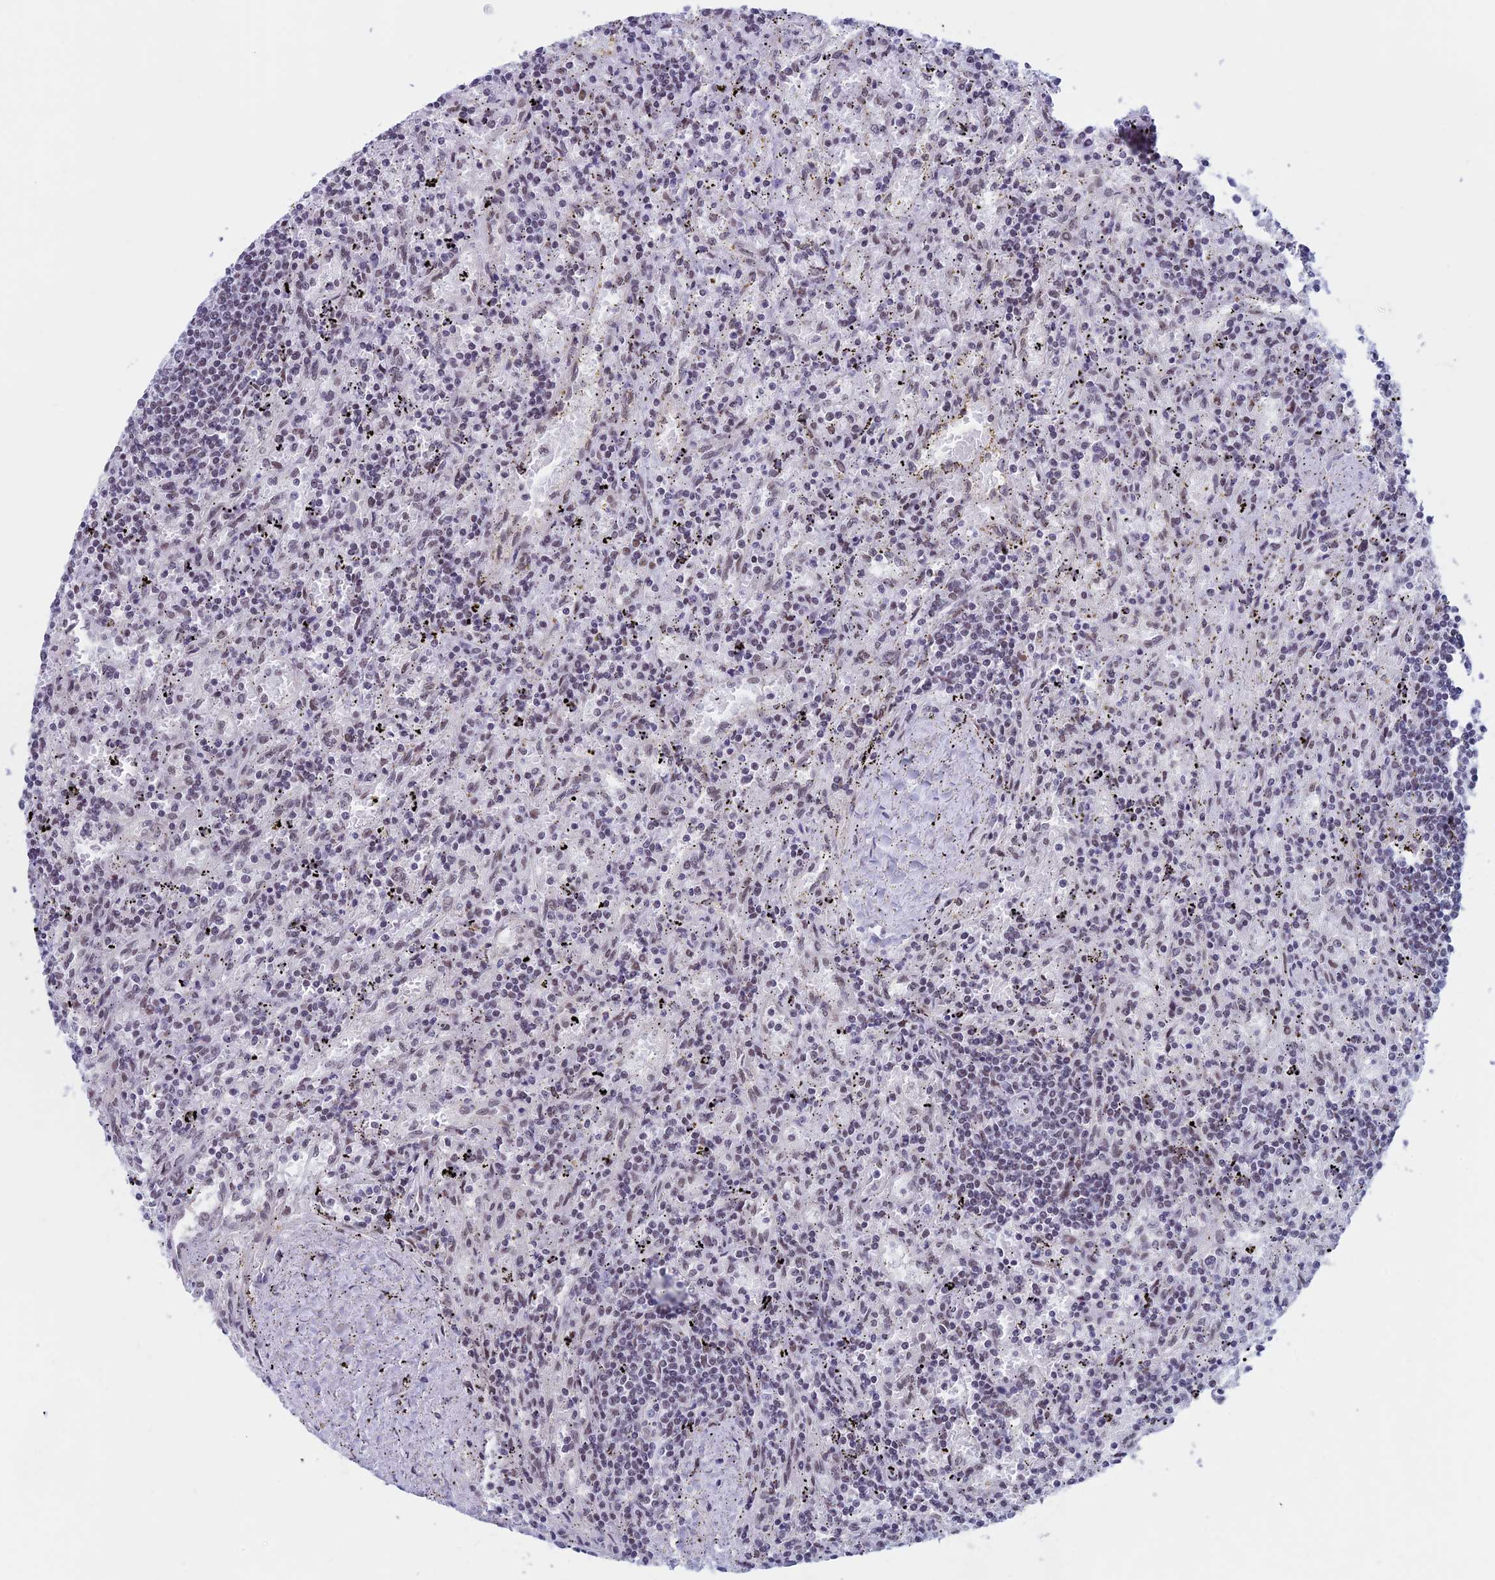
{"staining": {"intensity": "negative", "quantity": "none", "location": "none"}, "tissue": "lymphoma", "cell_type": "Tumor cells", "image_type": "cancer", "snomed": [{"axis": "morphology", "description": "Malignant lymphoma, non-Hodgkin's type, Low grade"}, {"axis": "topography", "description": "Spleen"}], "caption": "Lymphoma stained for a protein using IHC shows no staining tumor cells.", "gene": "ASH2L", "patient": {"sex": "male", "age": 76}}